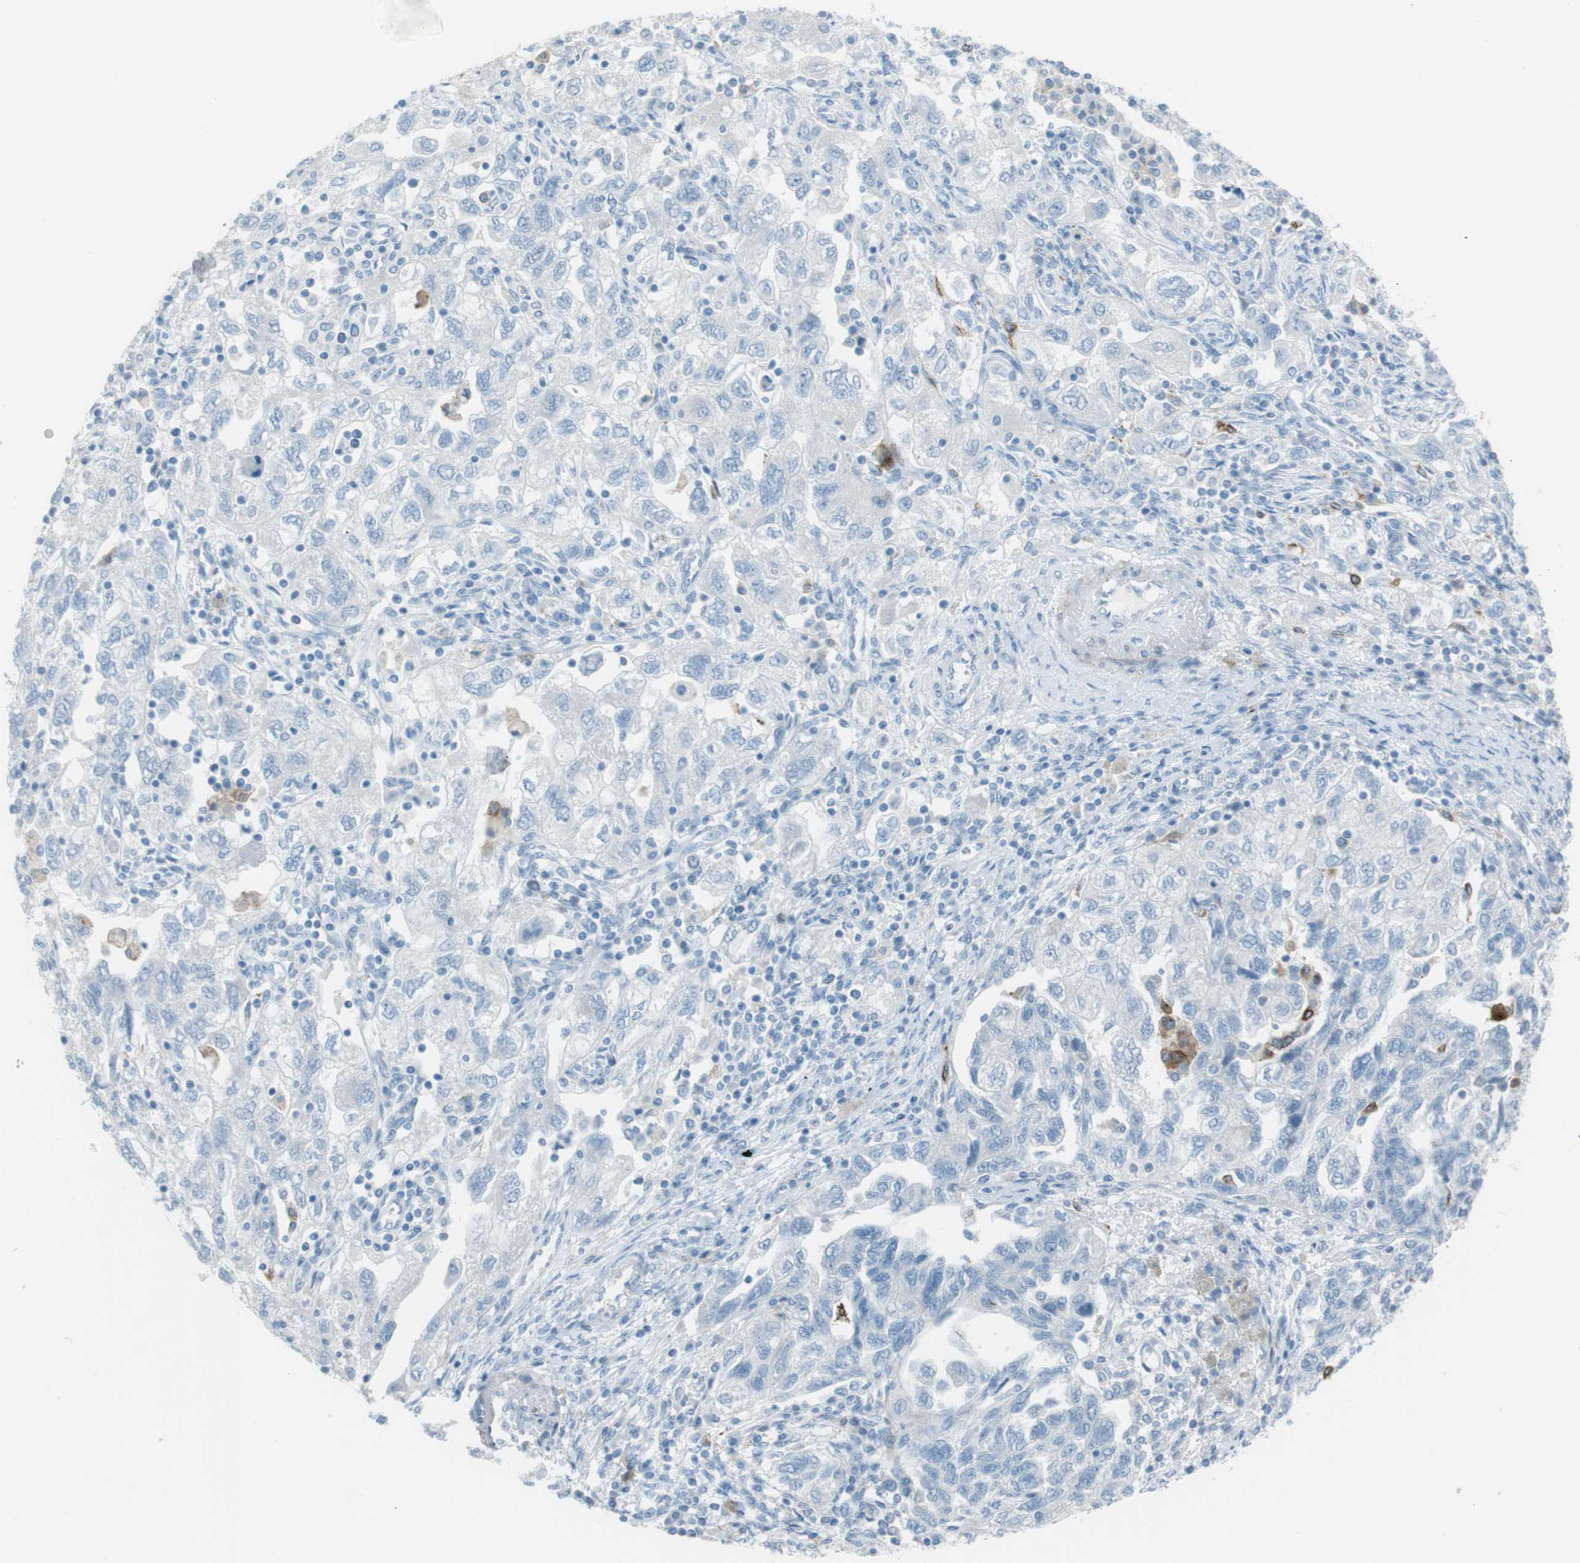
{"staining": {"intensity": "negative", "quantity": "none", "location": "none"}, "tissue": "ovarian cancer", "cell_type": "Tumor cells", "image_type": "cancer", "snomed": [{"axis": "morphology", "description": "Carcinoma, NOS"}, {"axis": "morphology", "description": "Cystadenocarcinoma, serous, NOS"}, {"axis": "topography", "description": "Ovary"}], "caption": "A photomicrograph of carcinoma (ovarian) stained for a protein shows no brown staining in tumor cells. (Stains: DAB immunohistochemistry (IHC) with hematoxylin counter stain, Microscopy: brightfield microscopy at high magnification).", "gene": "TUBB2A", "patient": {"sex": "female", "age": 69}}